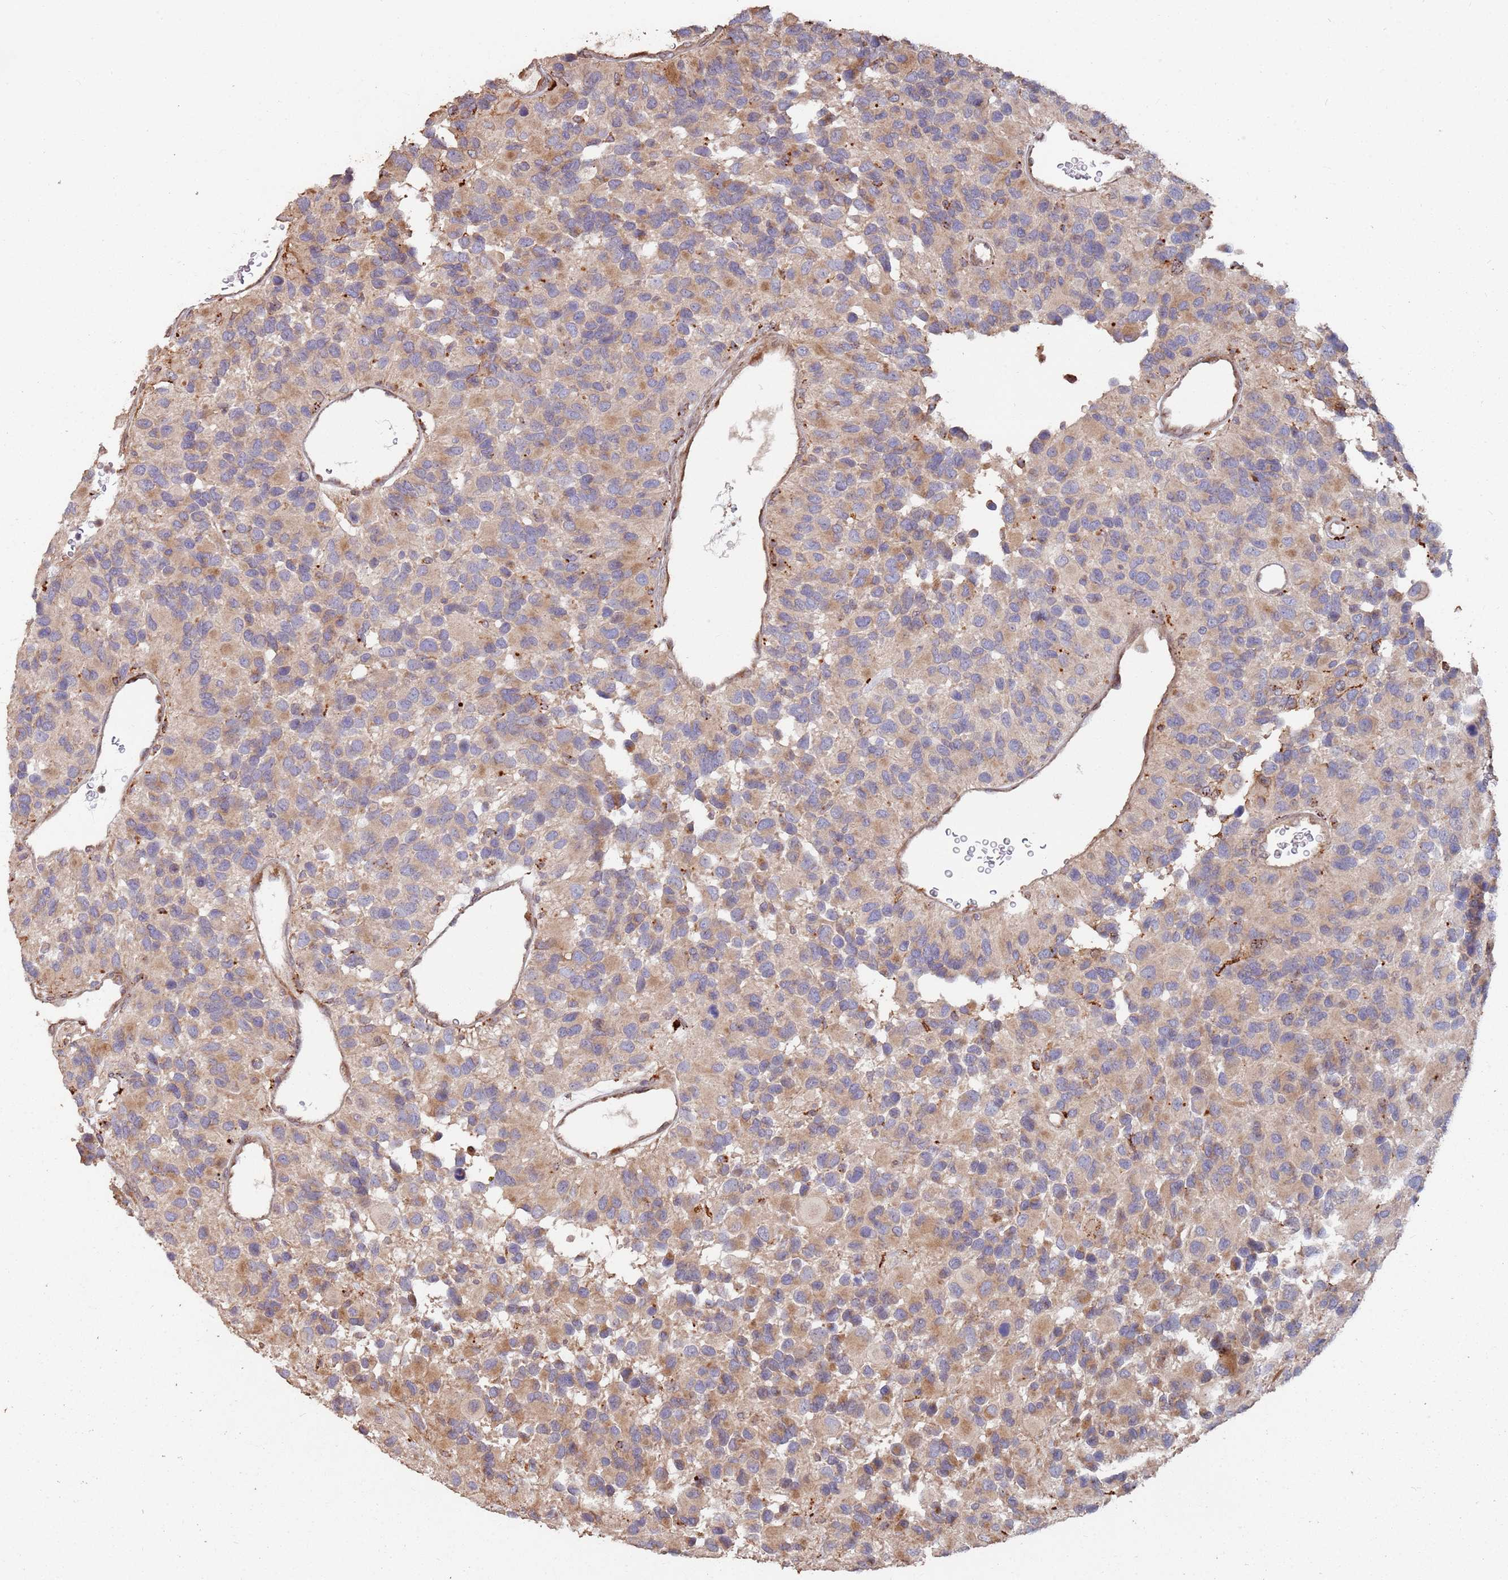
{"staining": {"intensity": "moderate", "quantity": "25%-75%", "location": "cytoplasmic/membranous"}, "tissue": "glioma", "cell_type": "Tumor cells", "image_type": "cancer", "snomed": [{"axis": "morphology", "description": "Glioma, malignant, High grade"}, {"axis": "topography", "description": "Brain"}], "caption": "This histopathology image reveals immunohistochemistry staining of high-grade glioma (malignant), with medium moderate cytoplasmic/membranous positivity in approximately 25%-75% of tumor cells.", "gene": "LACC1", "patient": {"sex": "male", "age": 77}}